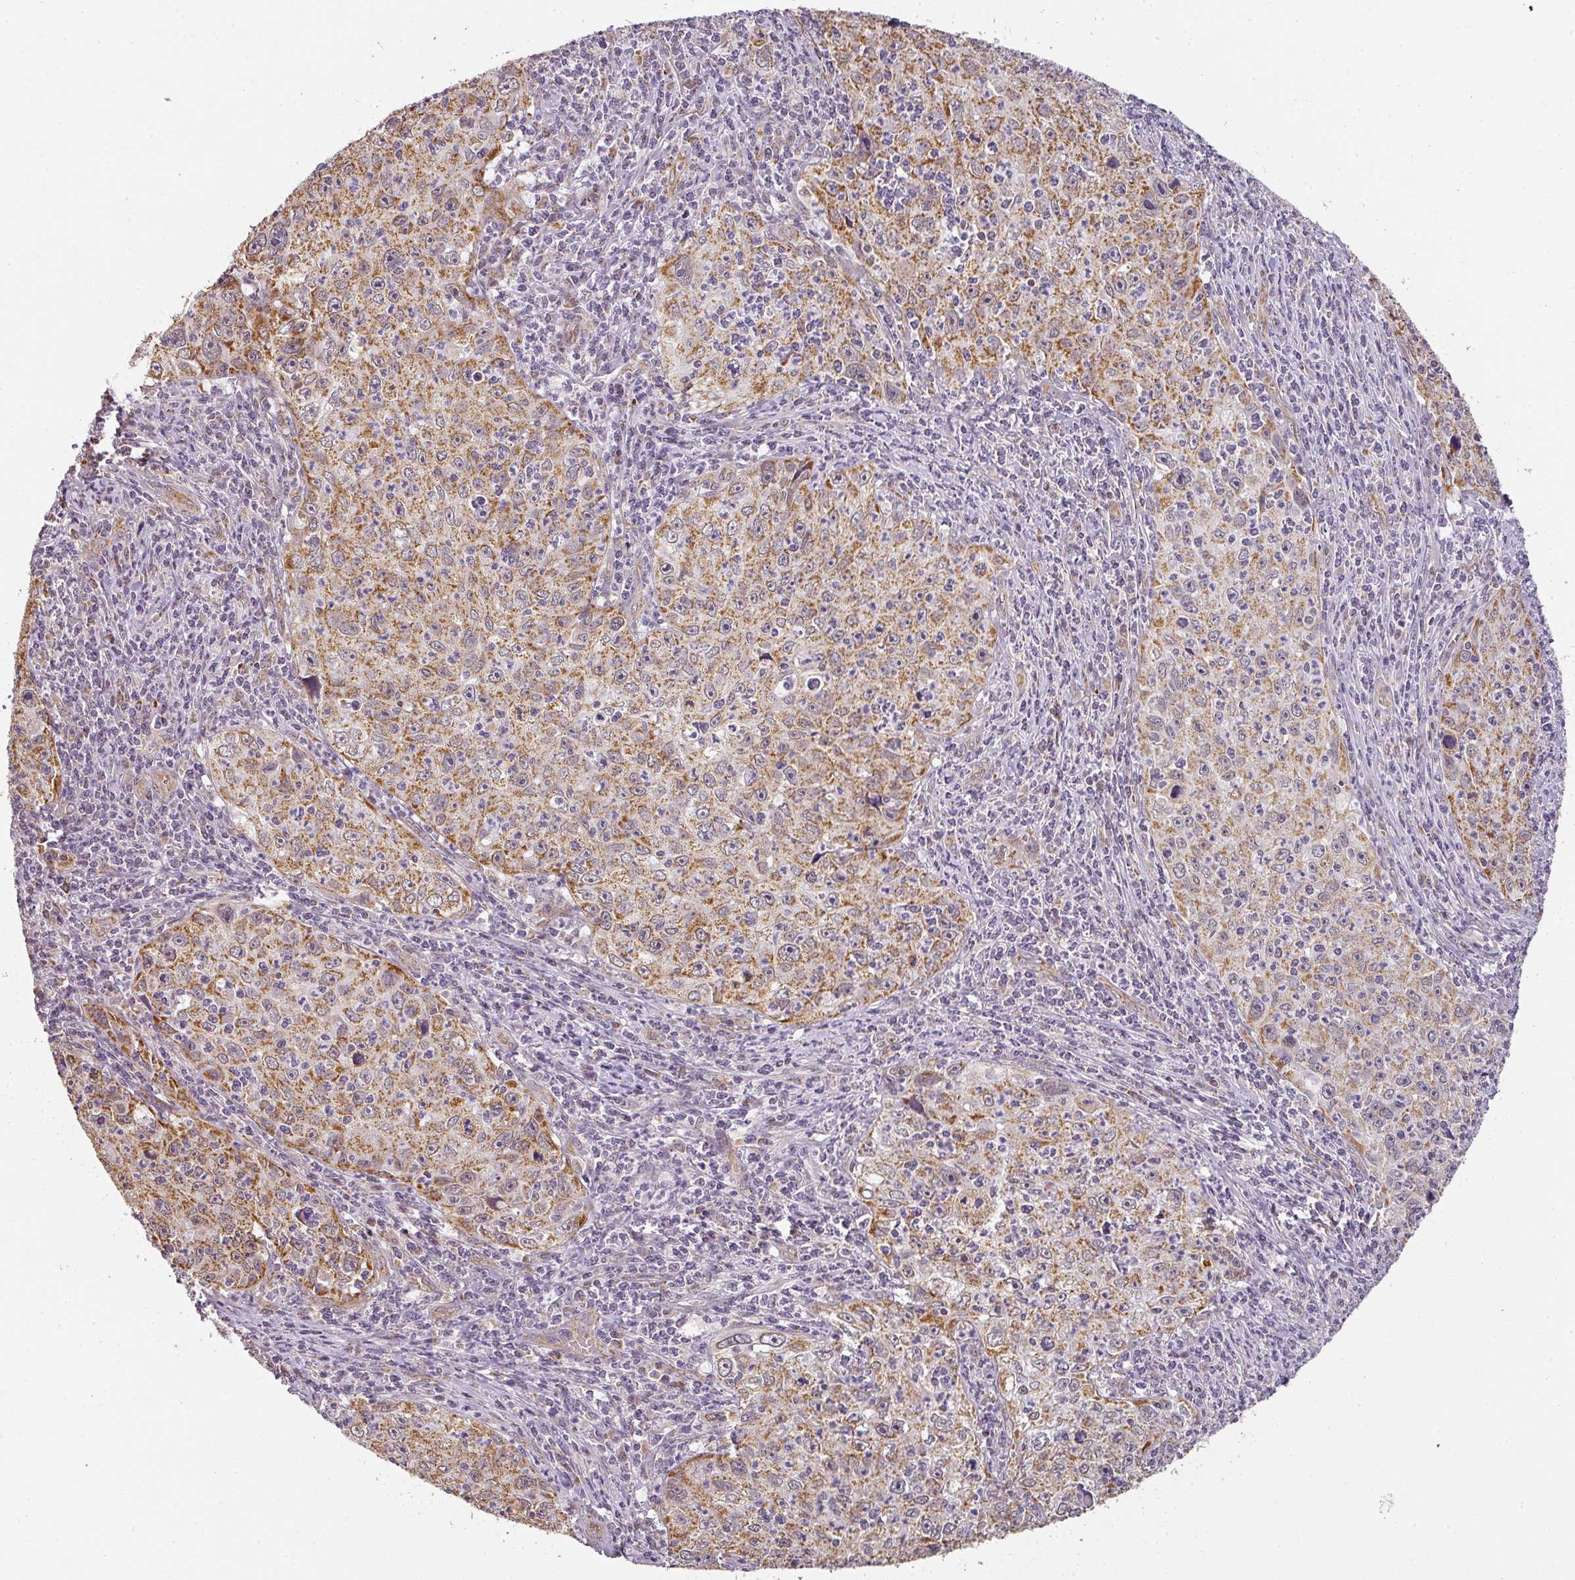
{"staining": {"intensity": "moderate", "quantity": ">75%", "location": "cytoplasmic/membranous"}, "tissue": "cervical cancer", "cell_type": "Tumor cells", "image_type": "cancer", "snomed": [{"axis": "morphology", "description": "Squamous cell carcinoma, NOS"}, {"axis": "topography", "description": "Cervix"}], "caption": "This micrograph demonstrates IHC staining of squamous cell carcinoma (cervical), with medium moderate cytoplasmic/membranous staining in approximately >75% of tumor cells.", "gene": "MYOM2", "patient": {"sex": "female", "age": 30}}